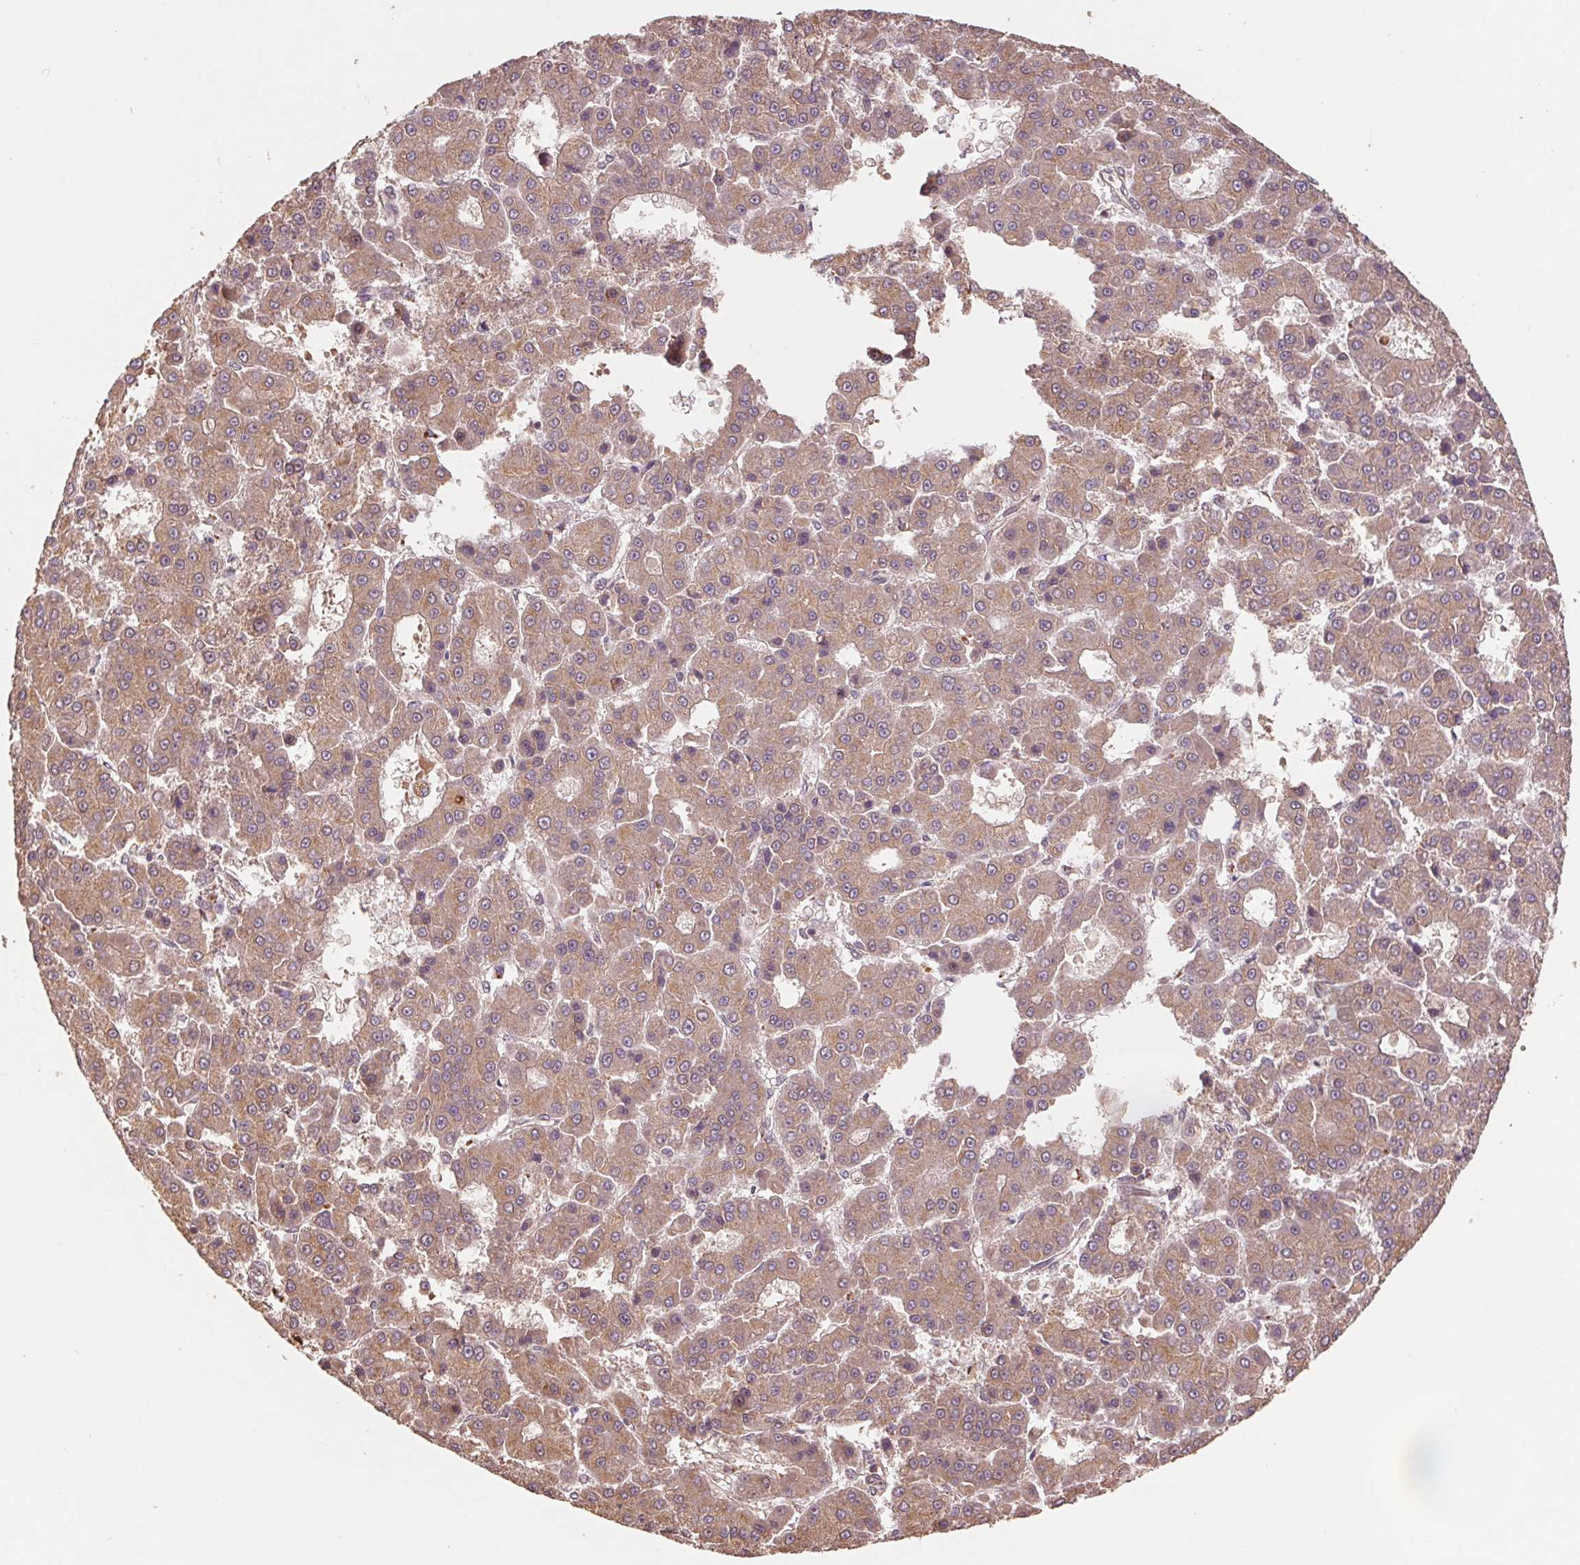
{"staining": {"intensity": "moderate", "quantity": ">75%", "location": "cytoplasmic/membranous"}, "tissue": "liver cancer", "cell_type": "Tumor cells", "image_type": "cancer", "snomed": [{"axis": "morphology", "description": "Carcinoma, Hepatocellular, NOS"}, {"axis": "topography", "description": "Liver"}], "caption": "This photomicrograph displays immunohistochemistry (IHC) staining of human liver cancer, with medium moderate cytoplasmic/membranous positivity in approximately >75% of tumor cells.", "gene": "PDHA1", "patient": {"sex": "male", "age": 70}}